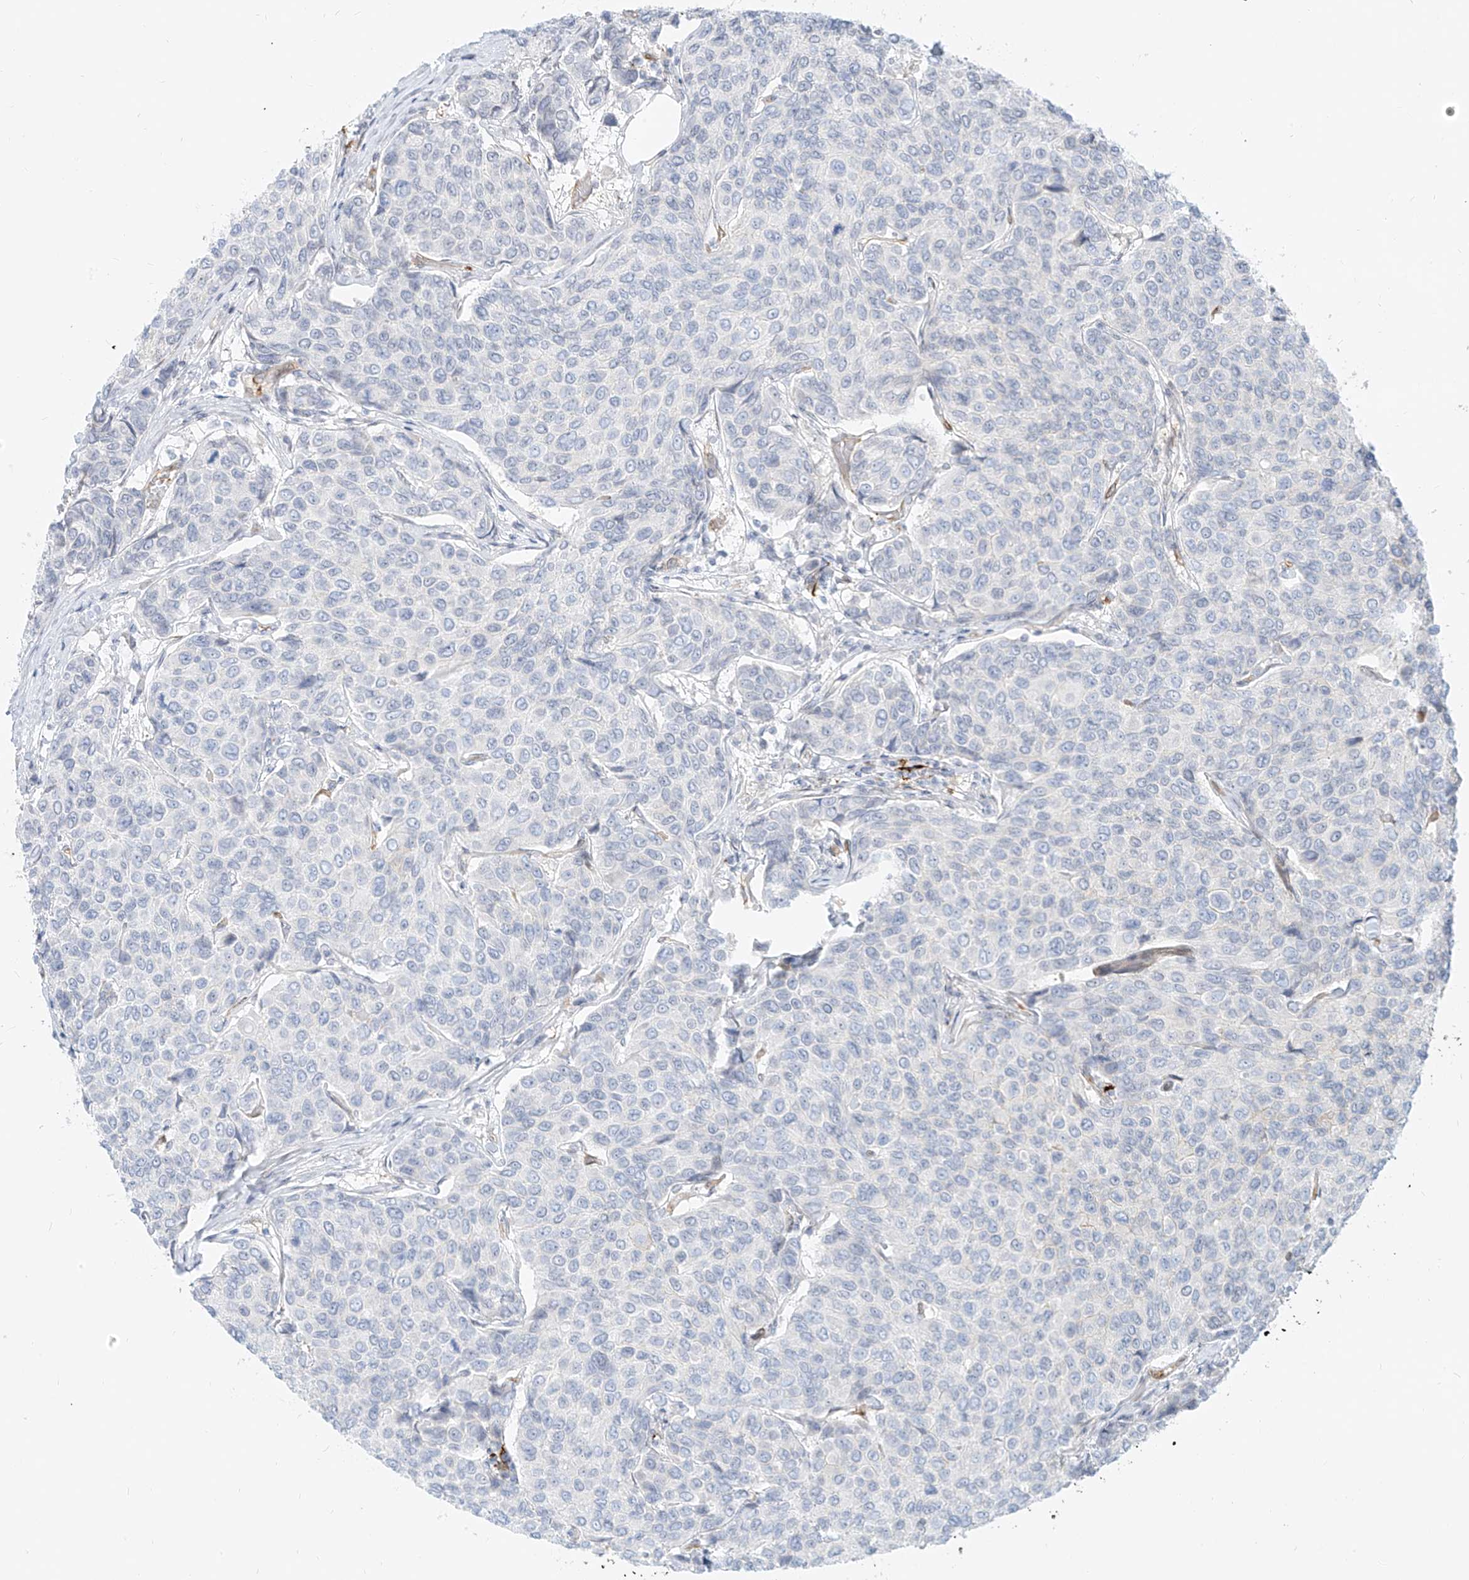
{"staining": {"intensity": "negative", "quantity": "none", "location": "none"}, "tissue": "breast cancer", "cell_type": "Tumor cells", "image_type": "cancer", "snomed": [{"axis": "morphology", "description": "Duct carcinoma"}, {"axis": "topography", "description": "Breast"}], "caption": "Immunohistochemistry histopathology image of breast cancer stained for a protein (brown), which shows no staining in tumor cells. (DAB immunohistochemistry (IHC), high magnification).", "gene": "NHSL1", "patient": {"sex": "female", "age": 55}}